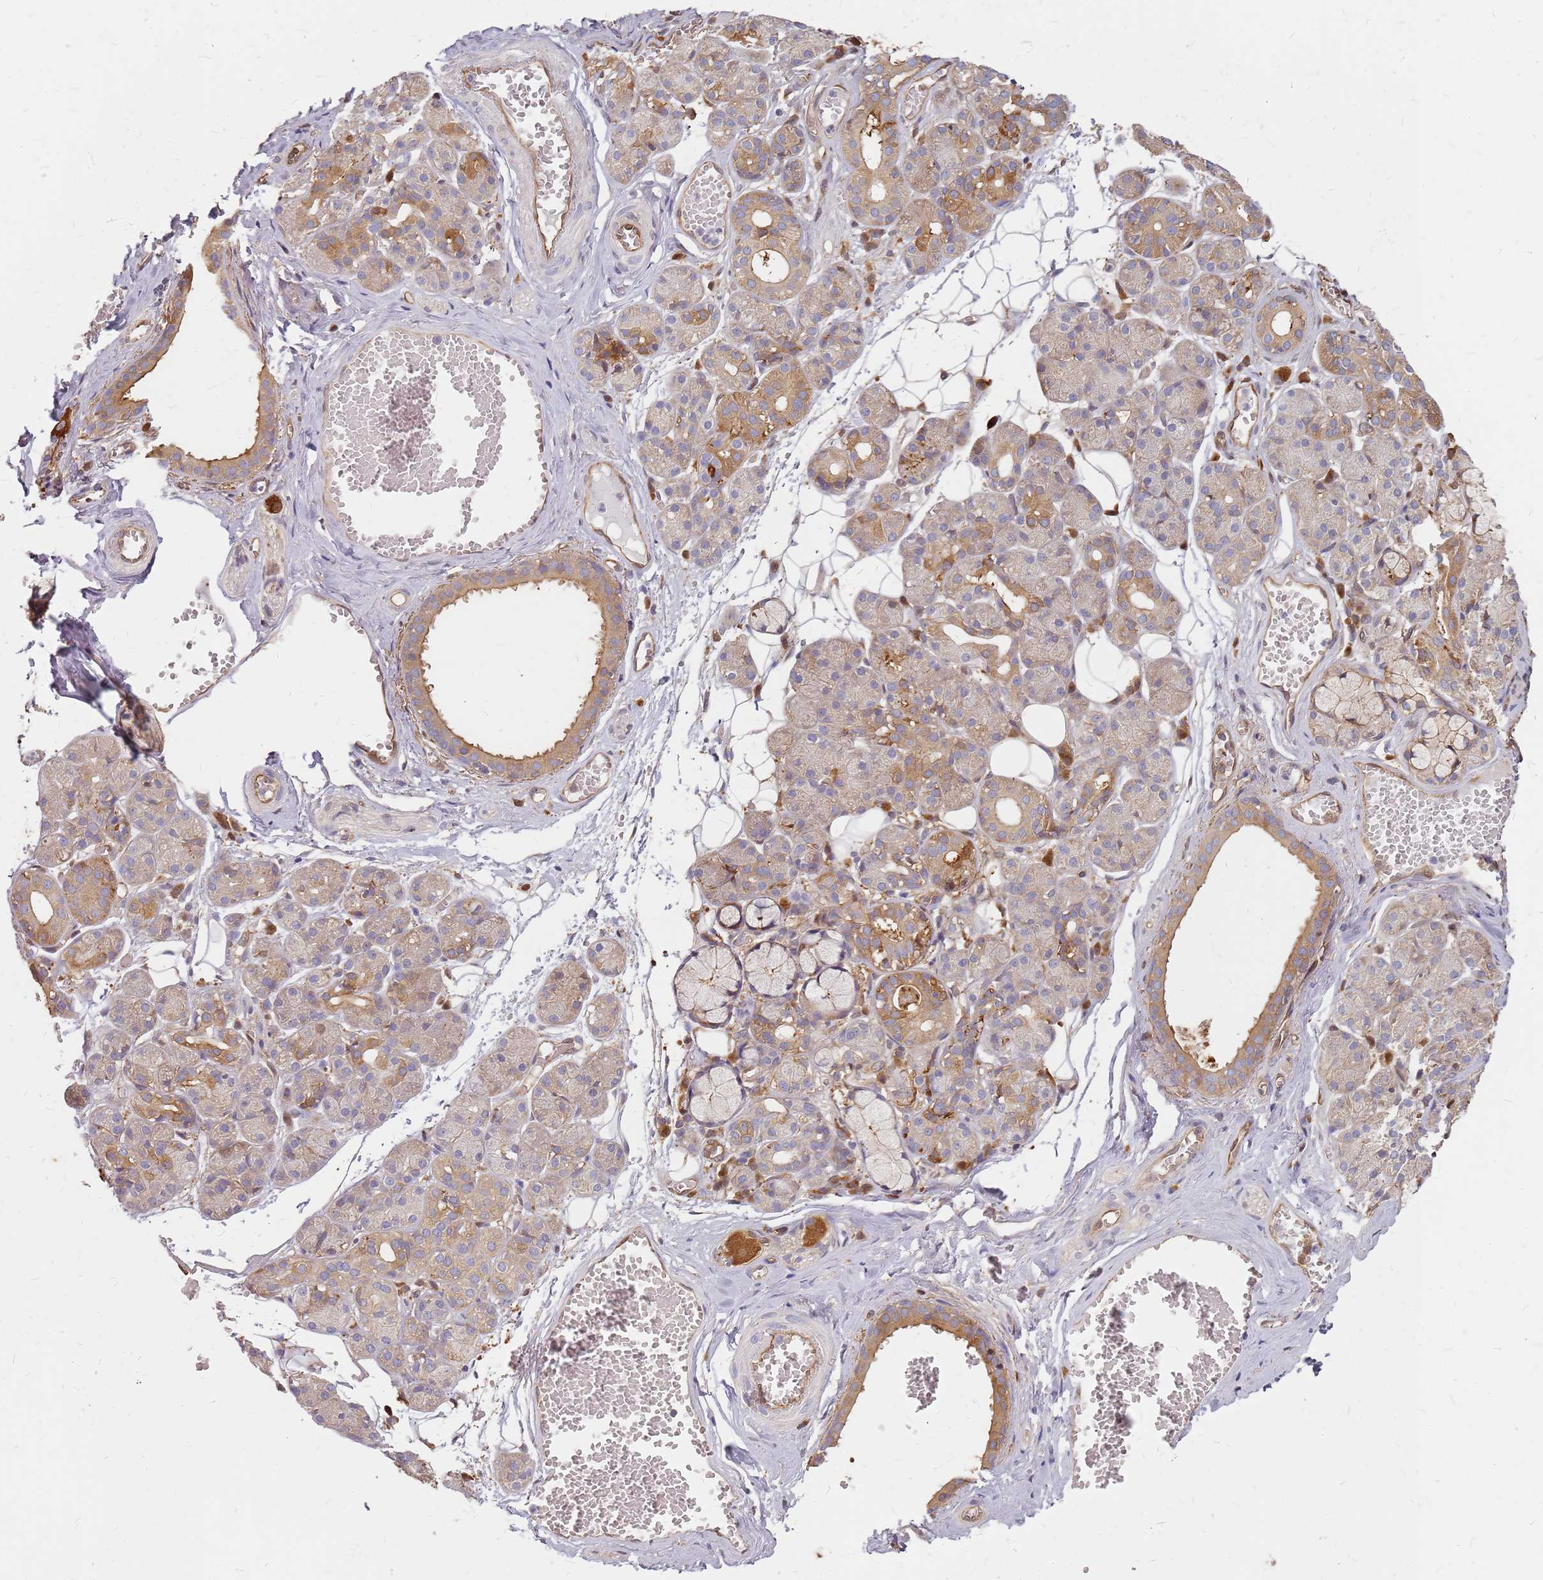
{"staining": {"intensity": "moderate", "quantity": "<25%", "location": "cytoplasmic/membranous"}, "tissue": "salivary gland", "cell_type": "Glandular cells", "image_type": "normal", "snomed": [{"axis": "morphology", "description": "Normal tissue, NOS"}, {"axis": "topography", "description": "Salivary gland"}], "caption": "This histopathology image displays IHC staining of normal human salivary gland, with low moderate cytoplasmic/membranous staining in about <25% of glandular cells.", "gene": "HDX", "patient": {"sex": "male", "age": 63}}